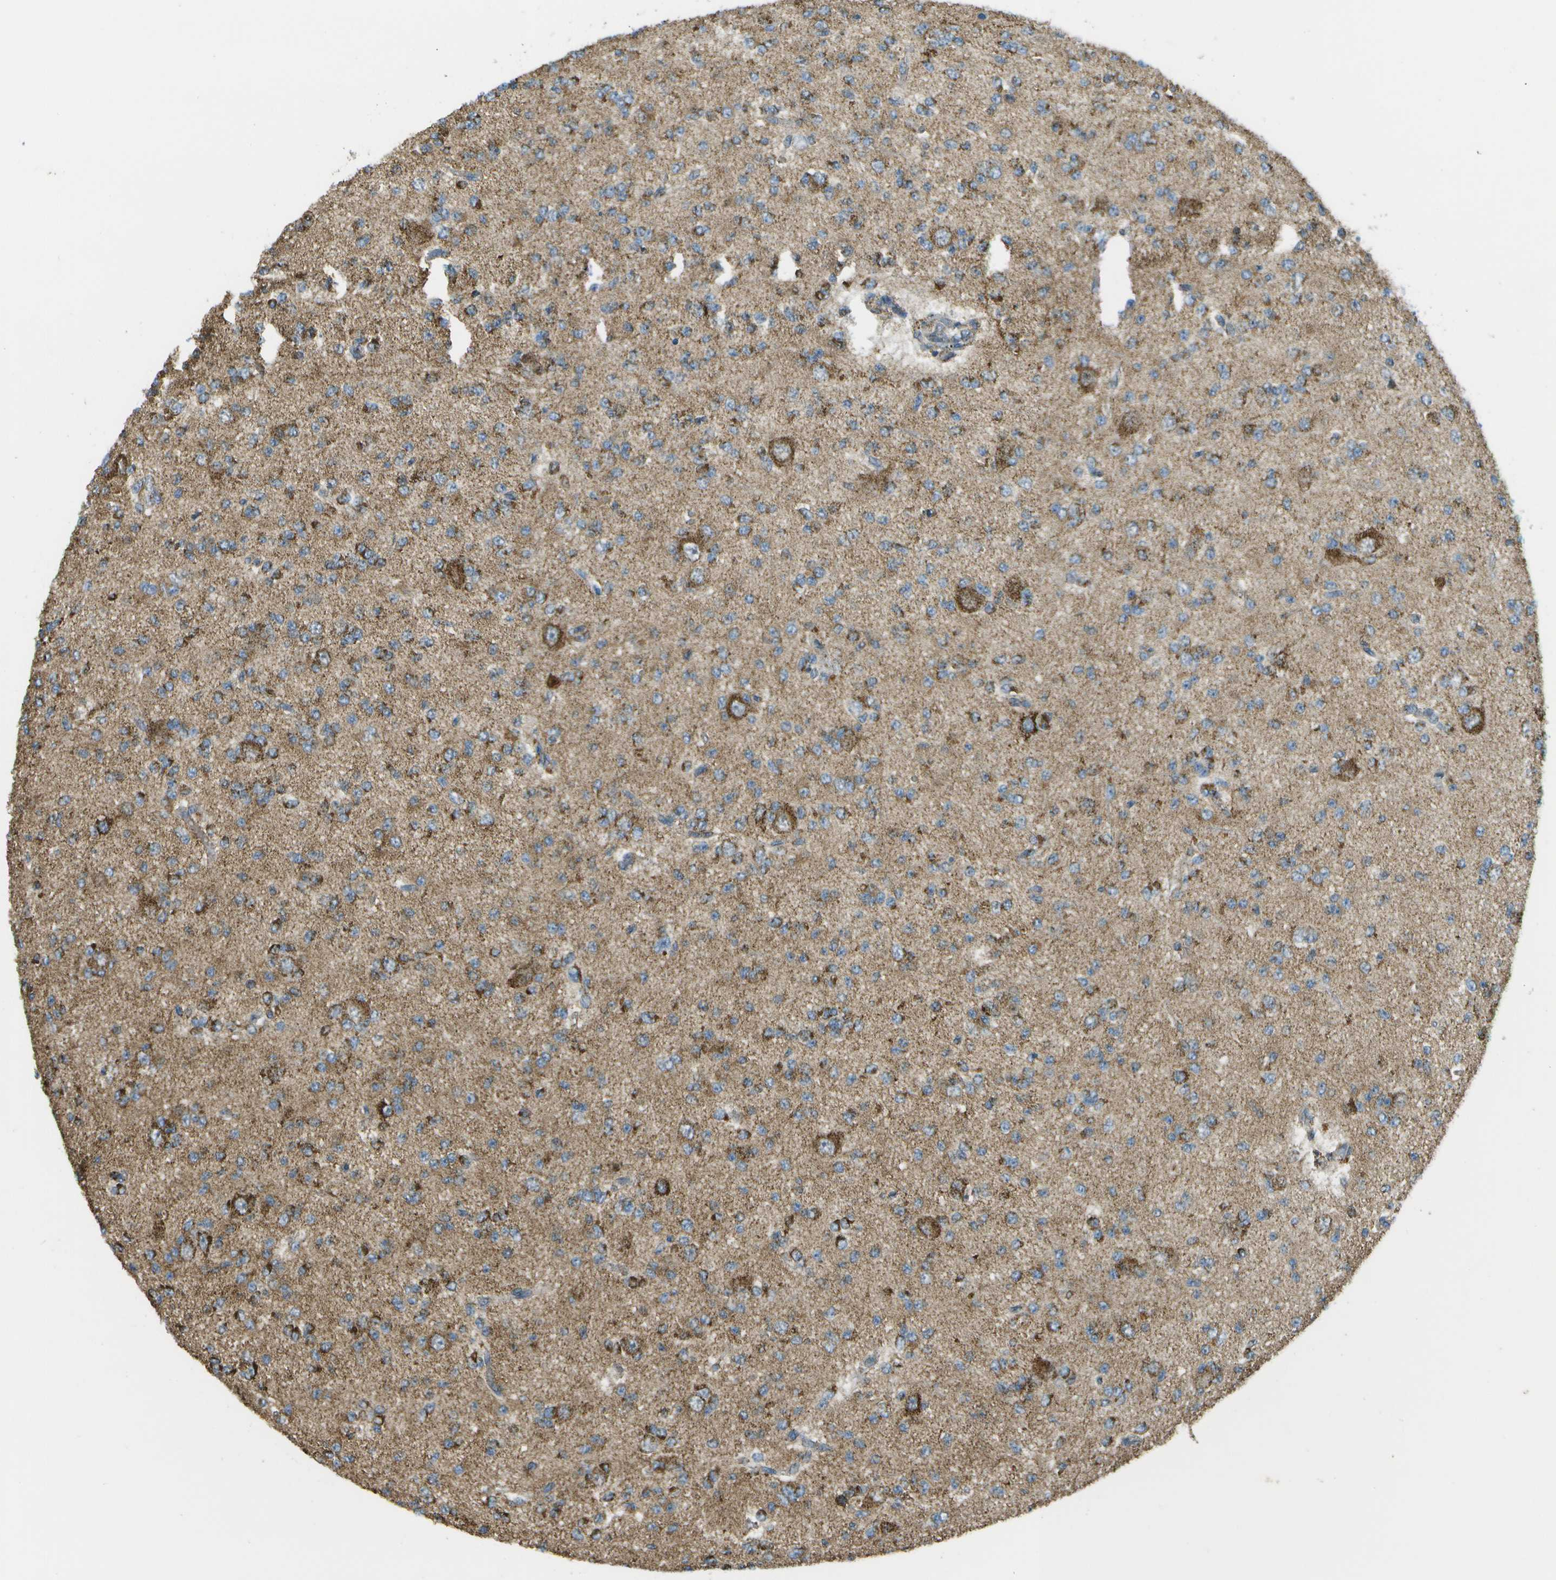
{"staining": {"intensity": "moderate", "quantity": "25%-75%", "location": "cytoplasmic/membranous"}, "tissue": "glioma", "cell_type": "Tumor cells", "image_type": "cancer", "snomed": [{"axis": "morphology", "description": "Glioma, malignant, Low grade"}, {"axis": "topography", "description": "Brain"}], "caption": "Glioma stained with DAB immunohistochemistry (IHC) demonstrates medium levels of moderate cytoplasmic/membranous expression in approximately 25%-75% of tumor cells.", "gene": "NRK", "patient": {"sex": "male", "age": 38}}